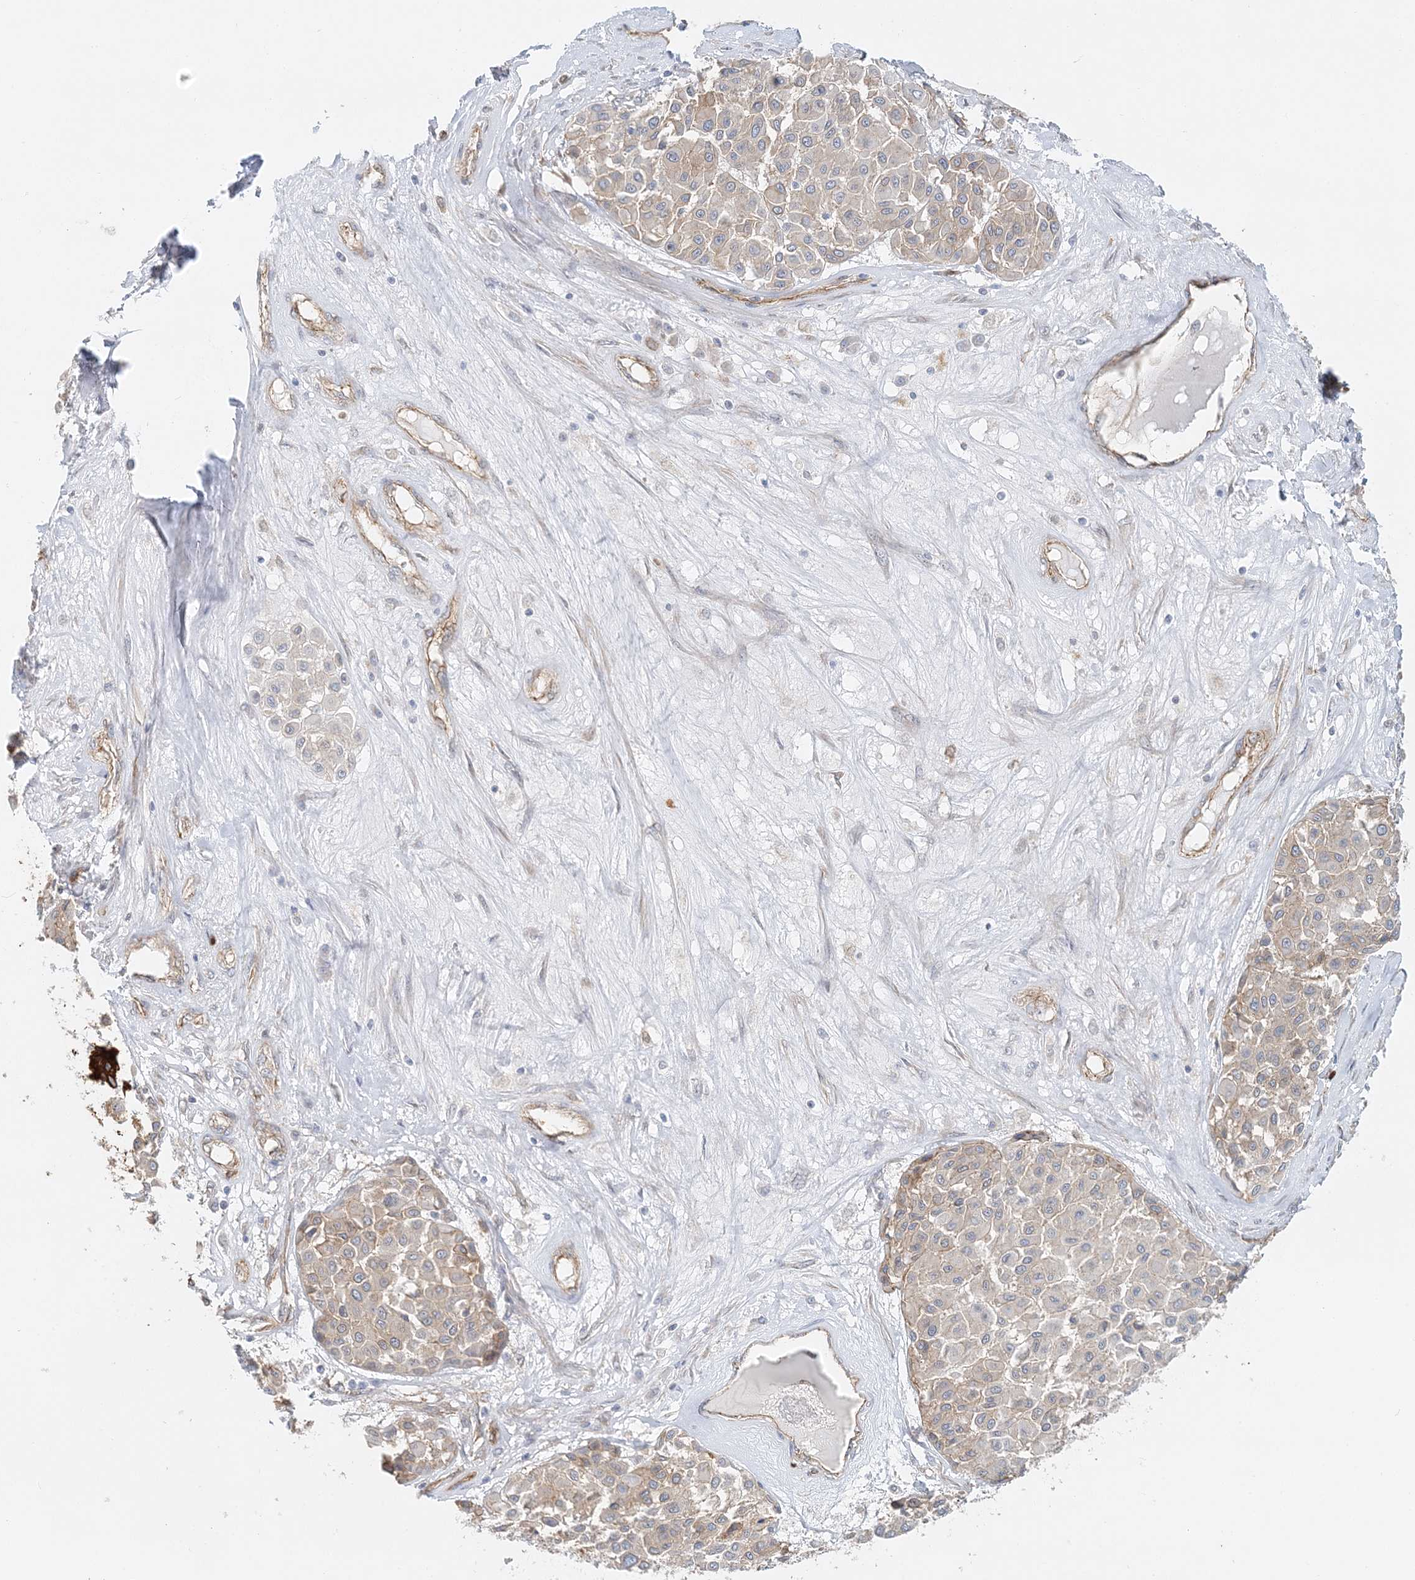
{"staining": {"intensity": "weak", "quantity": ">75%", "location": "cytoplasmic/membranous"}, "tissue": "melanoma", "cell_type": "Tumor cells", "image_type": "cancer", "snomed": [{"axis": "morphology", "description": "Malignant melanoma, Metastatic site"}, {"axis": "topography", "description": "Soft tissue"}], "caption": "Melanoma was stained to show a protein in brown. There is low levels of weak cytoplasmic/membranous expression in about >75% of tumor cells. The staining is performed using DAB brown chromogen to label protein expression. The nuclei are counter-stained blue using hematoxylin.", "gene": "DNAH1", "patient": {"sex": "male", "age": 41}}